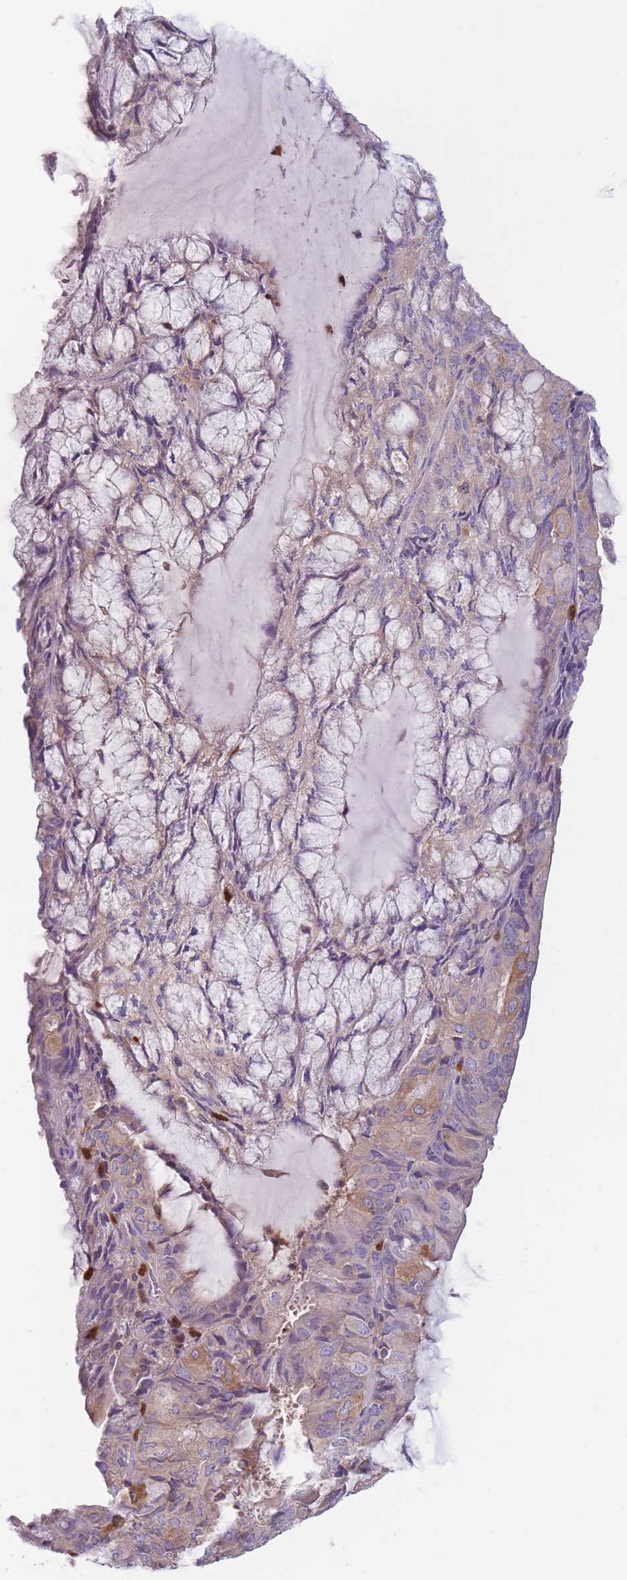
{"staining": {"intensity": "weak", "quantity": "25%-75%", "location": "cytoplasmic/membranous"}, "tissue": "endometrial cancer", "cell_type": "Tumor cells", "image_type": "cancer", "snomed": [{"axis": "morphology", "description": "Adenocarcinoma, NOS"}, {"axis": "topography", "description": "Endometrium"}], "caption": "Endometrial cancer (adenocarcinoma) stained with a protein marker exhibits weak staining in tumor cells.", "gene": "ST3GAL4", "patient": {"sex": "female", "age": 81}}